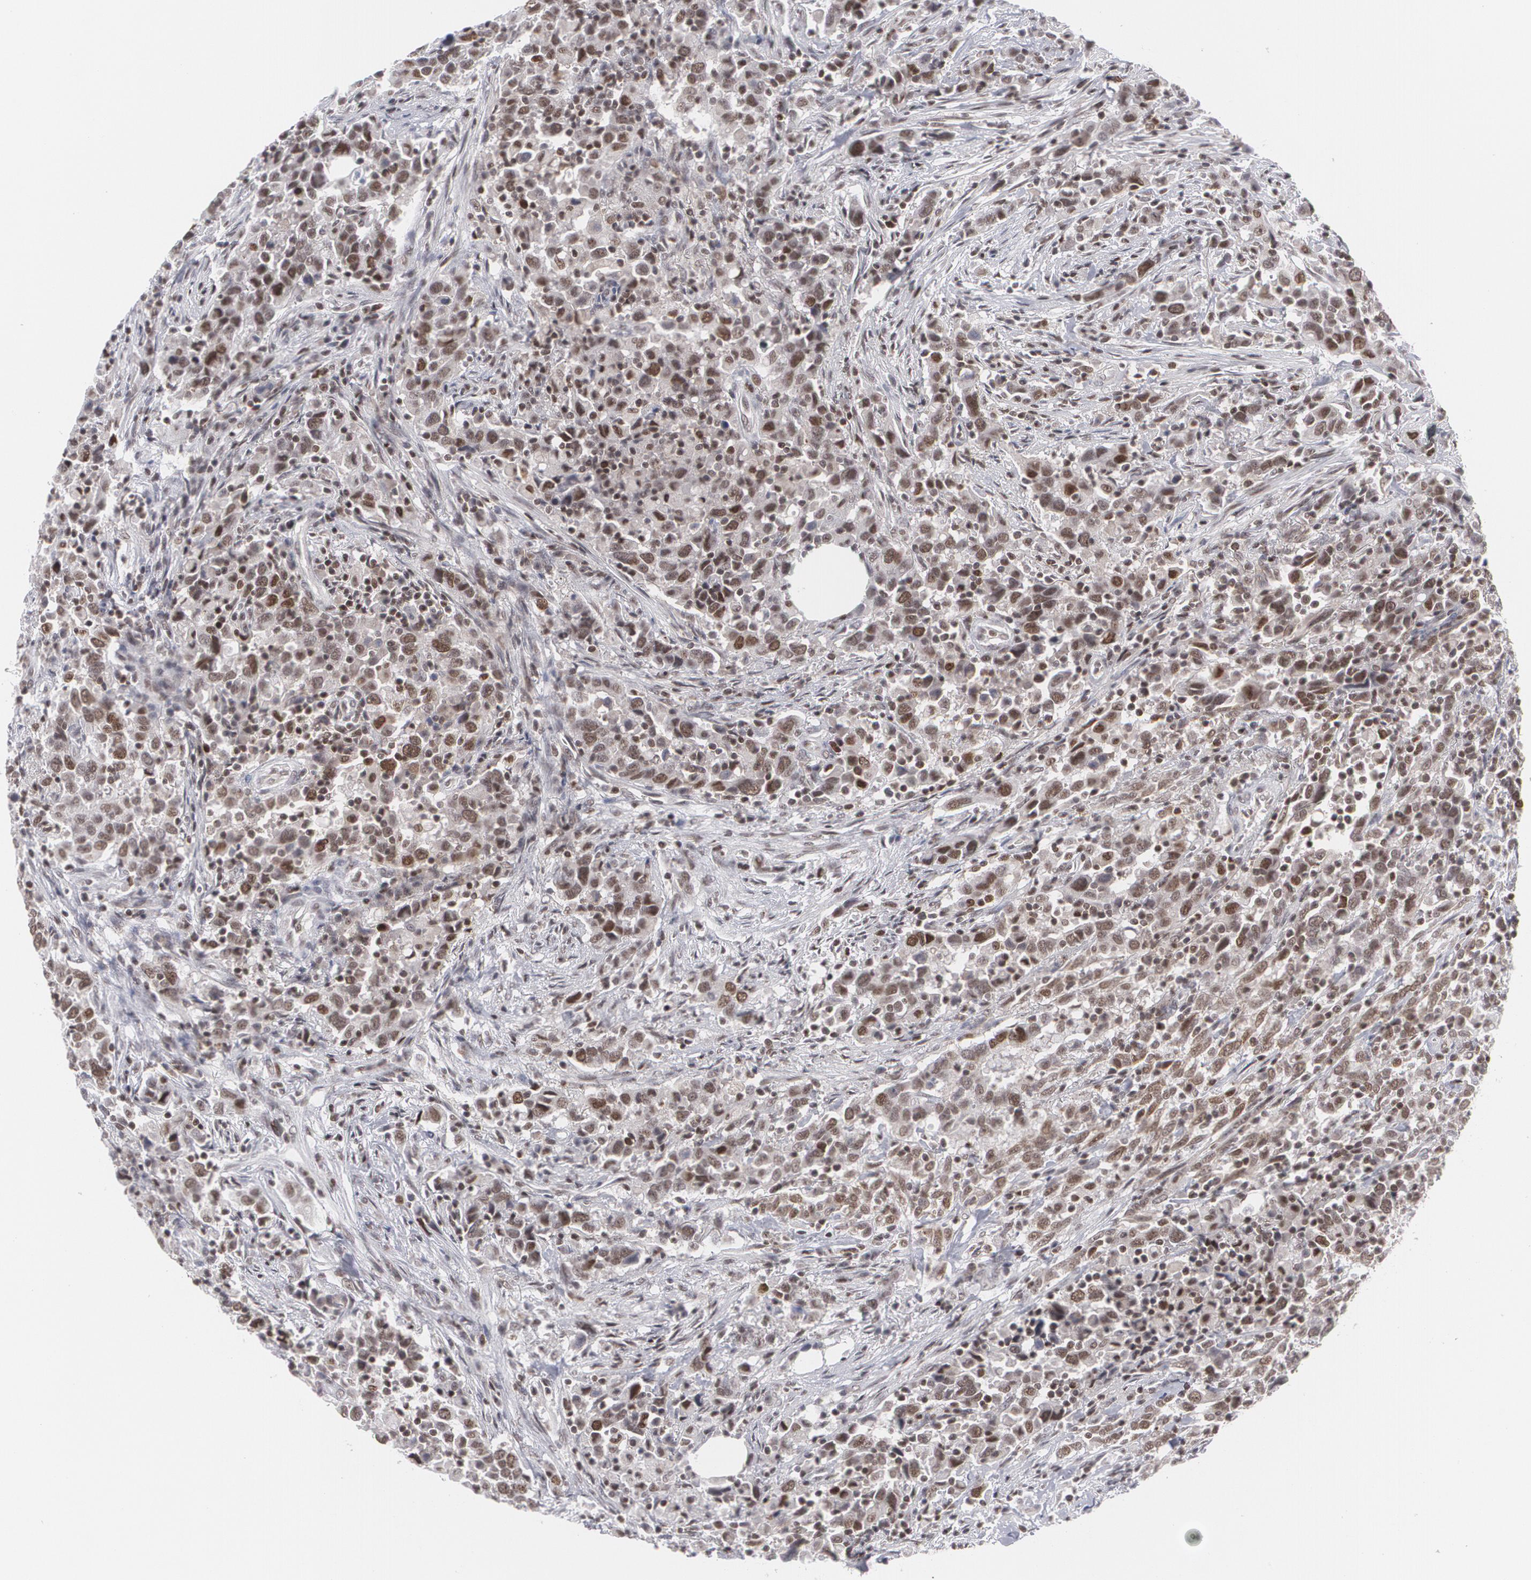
{"staining": {"intensity": "moderate", "quantity": ">75%", "location": "nuclear"}, "tissue": "urothelial cancer", "cell_type": "Tumor cells", "image_type": "cancer", "snomed": [{"axis": "morphology", "description": "Urothelial carcinoma, High grade"}, {"axis": "topography", "description": "Urinary bladder"}], "caption": "A brown stain shows moderate nuclear positivity of a protein in human urothelial cancer tumor cells. (IHC, brightfield microscopy, high magnification).", "gene": "MCL1", "patient": {"sex": "male", "age": 61}}